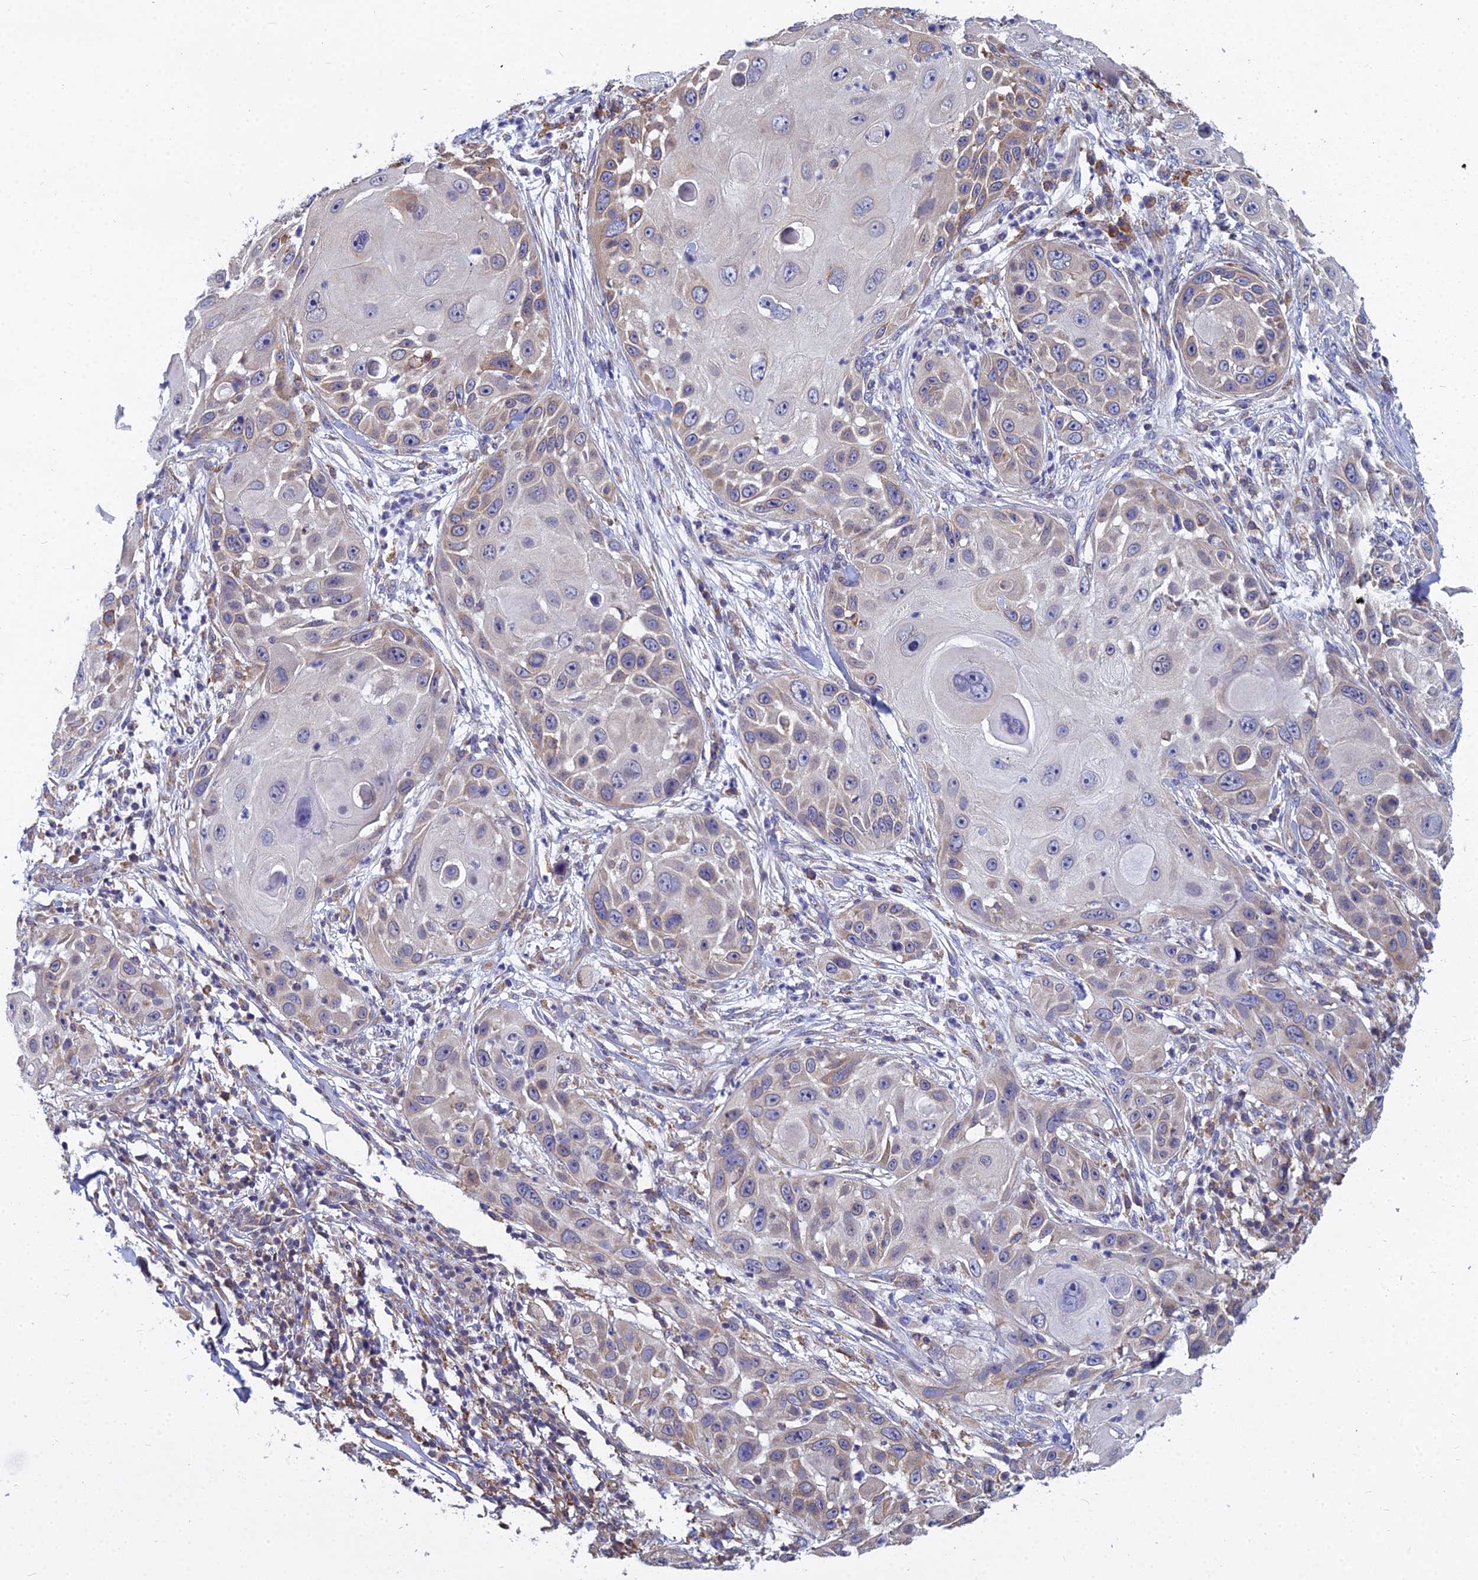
{"staining": {"intensity": "weak", "quantity": "<25%", "location": "cytoplasmic/membranous"}, "tissue": "skin cancer", "cell_type": "Tumor cells", "image_type": "cancer", "snomed": [{"axis": "morphology", "description": "Squamous cell carcinoma, NOS"}, {"axis": "topography", "description": "Skin"}], "caption": "This is an IHC image of skin cancer (squamous cell carcinoma). There is no positivity in tumor cells.", "gene": "KIAA1143", "patient": {"sex": "female", "age": 44}}